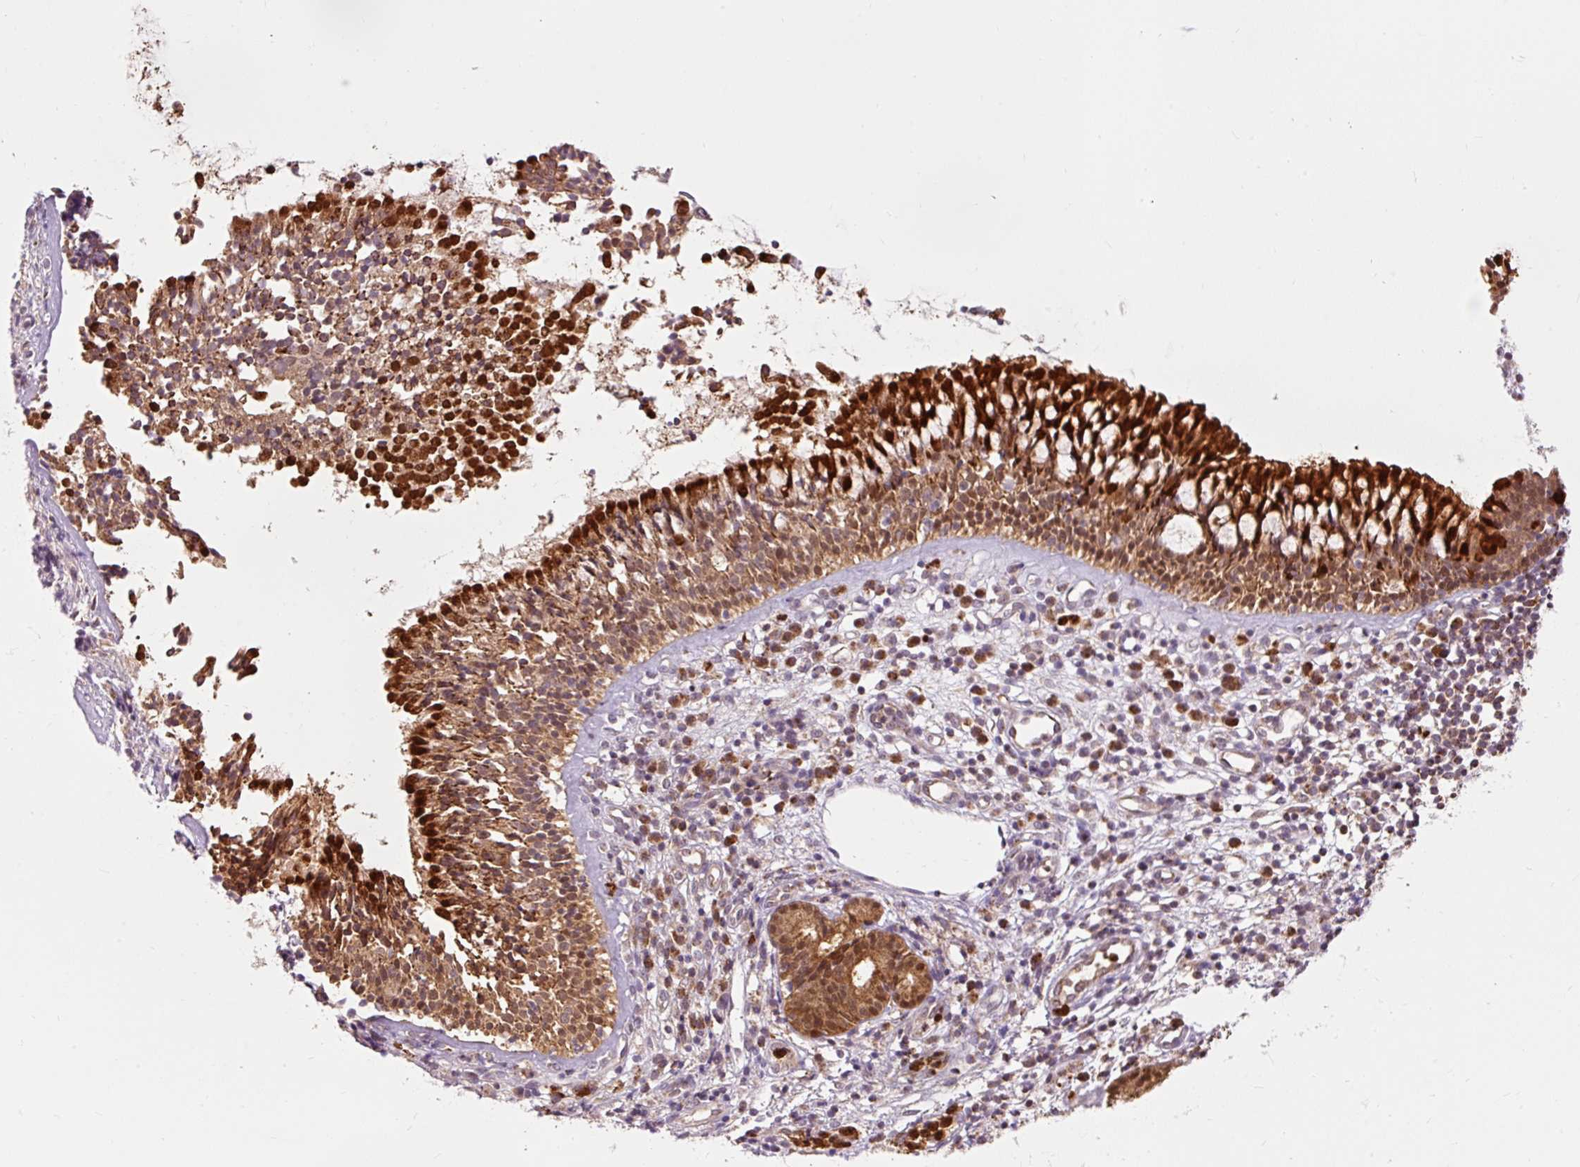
{"staining": {"intensity": "strong", "quantity": ">75%", "location": "cytoplasmic/membranous"}, "tissue": "nasopharynx", "cell_type": "Respiratory epithelial cells", "image_type": "normal", "snomed": [{"axis": "morphology", "description": "Normal tissue, NOS"}, {"axis": "topography", "description": "Nasopharynx"}], "caption": "Nasopharynx stained with DAB immunohistochemistry demonstrates high levels of strong cytoplasmic/membranous positivity in about >75% of respiratory epithelial cells.", "gene": "PRDX5", "patient": {"sex": "female", "age": 62}}